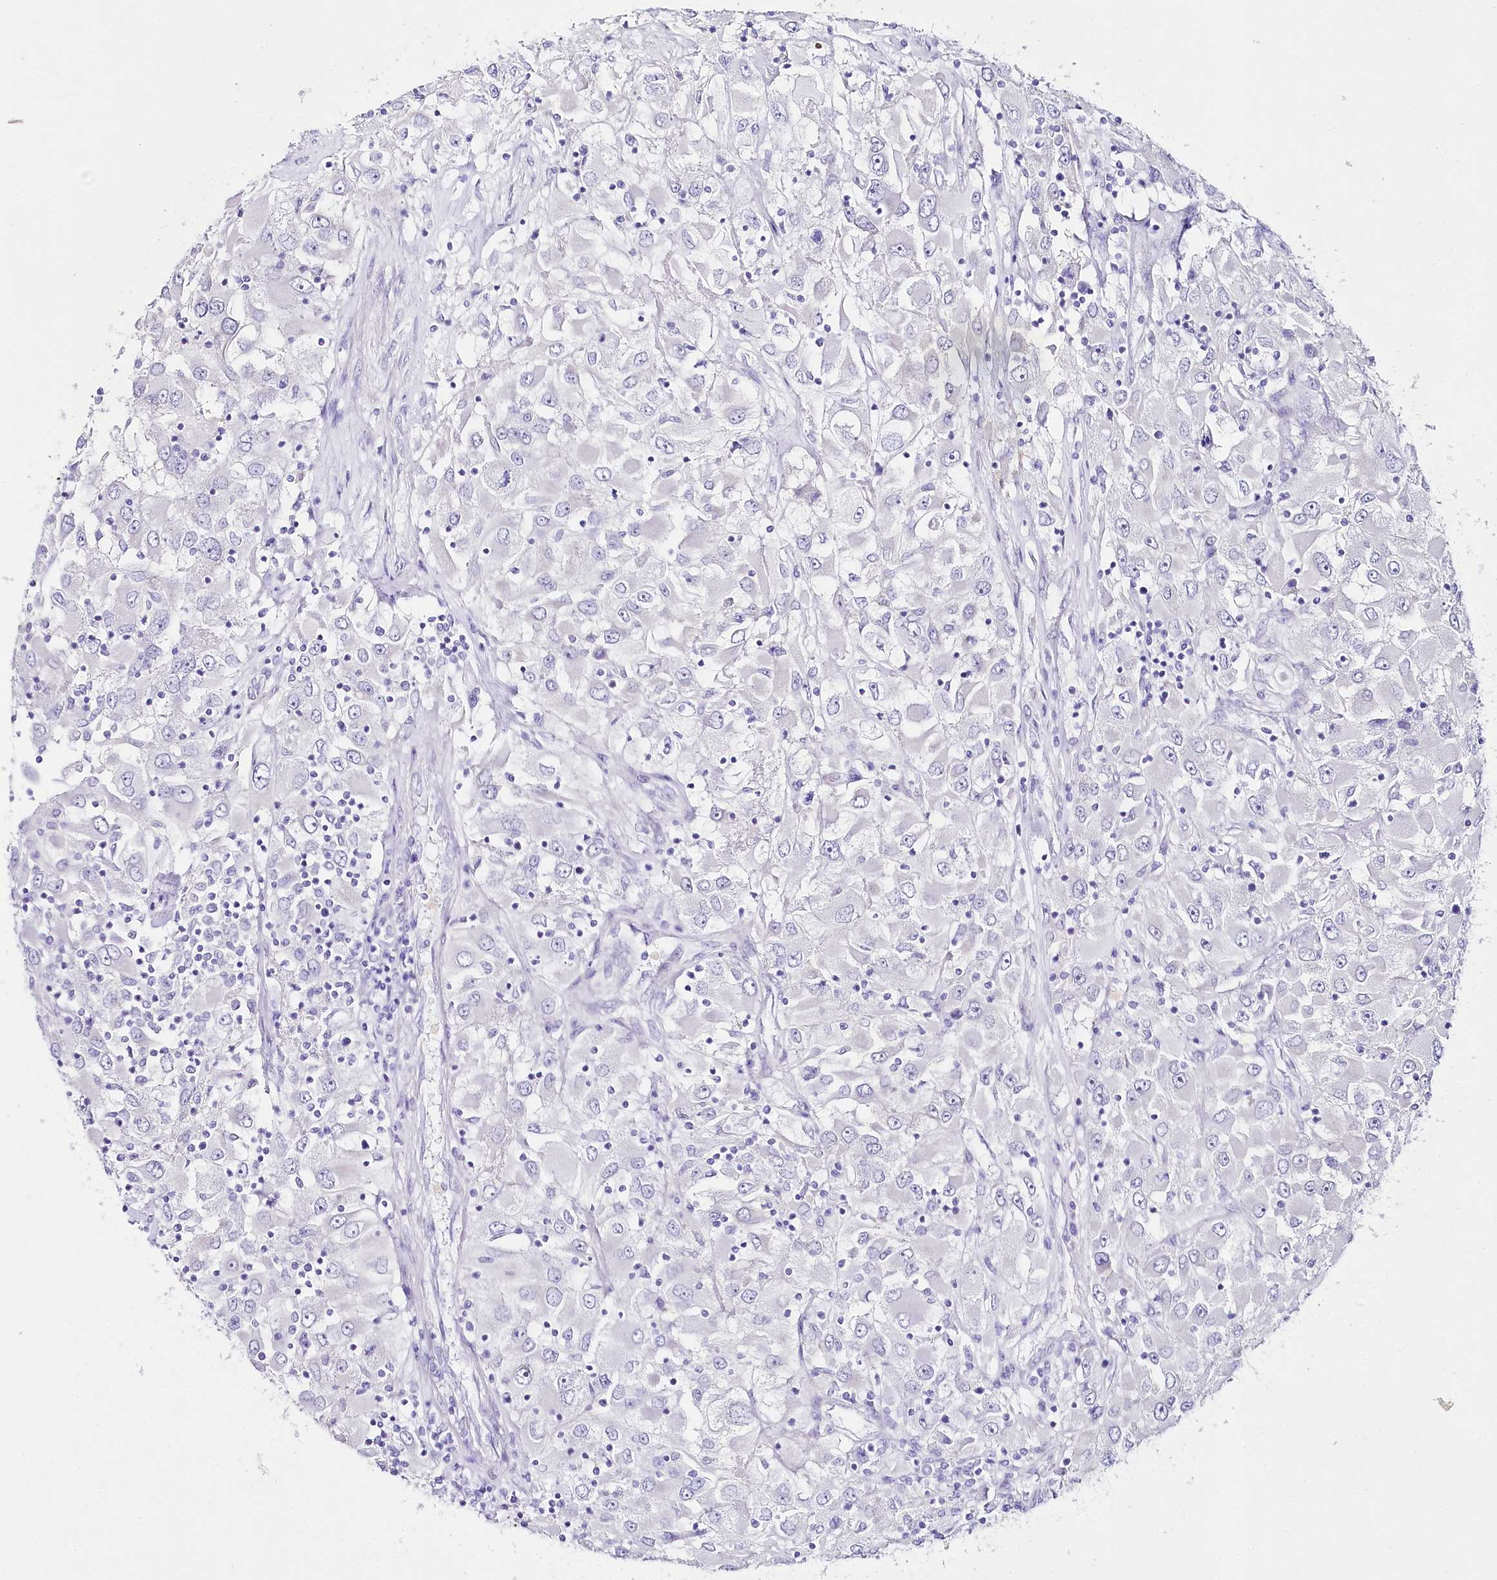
{"staining": {"intensity": "negative", "quantity": "none", "location": "none"}, "tissue": "renal cancer", "cell_type": "Tumor cells", "image_type": "cancer", "snomed": [{"axis": "morphology", "description": "Adenocarcinoma, NOS"}, {"axis": "topography", "description": "Kidney"}], "caption": "Tumor cells are negative for brown protein staining in renal cancer (adenocarcinoma).", "gene": "CSN3", "patient": {"sex": "female", "age": 52}}